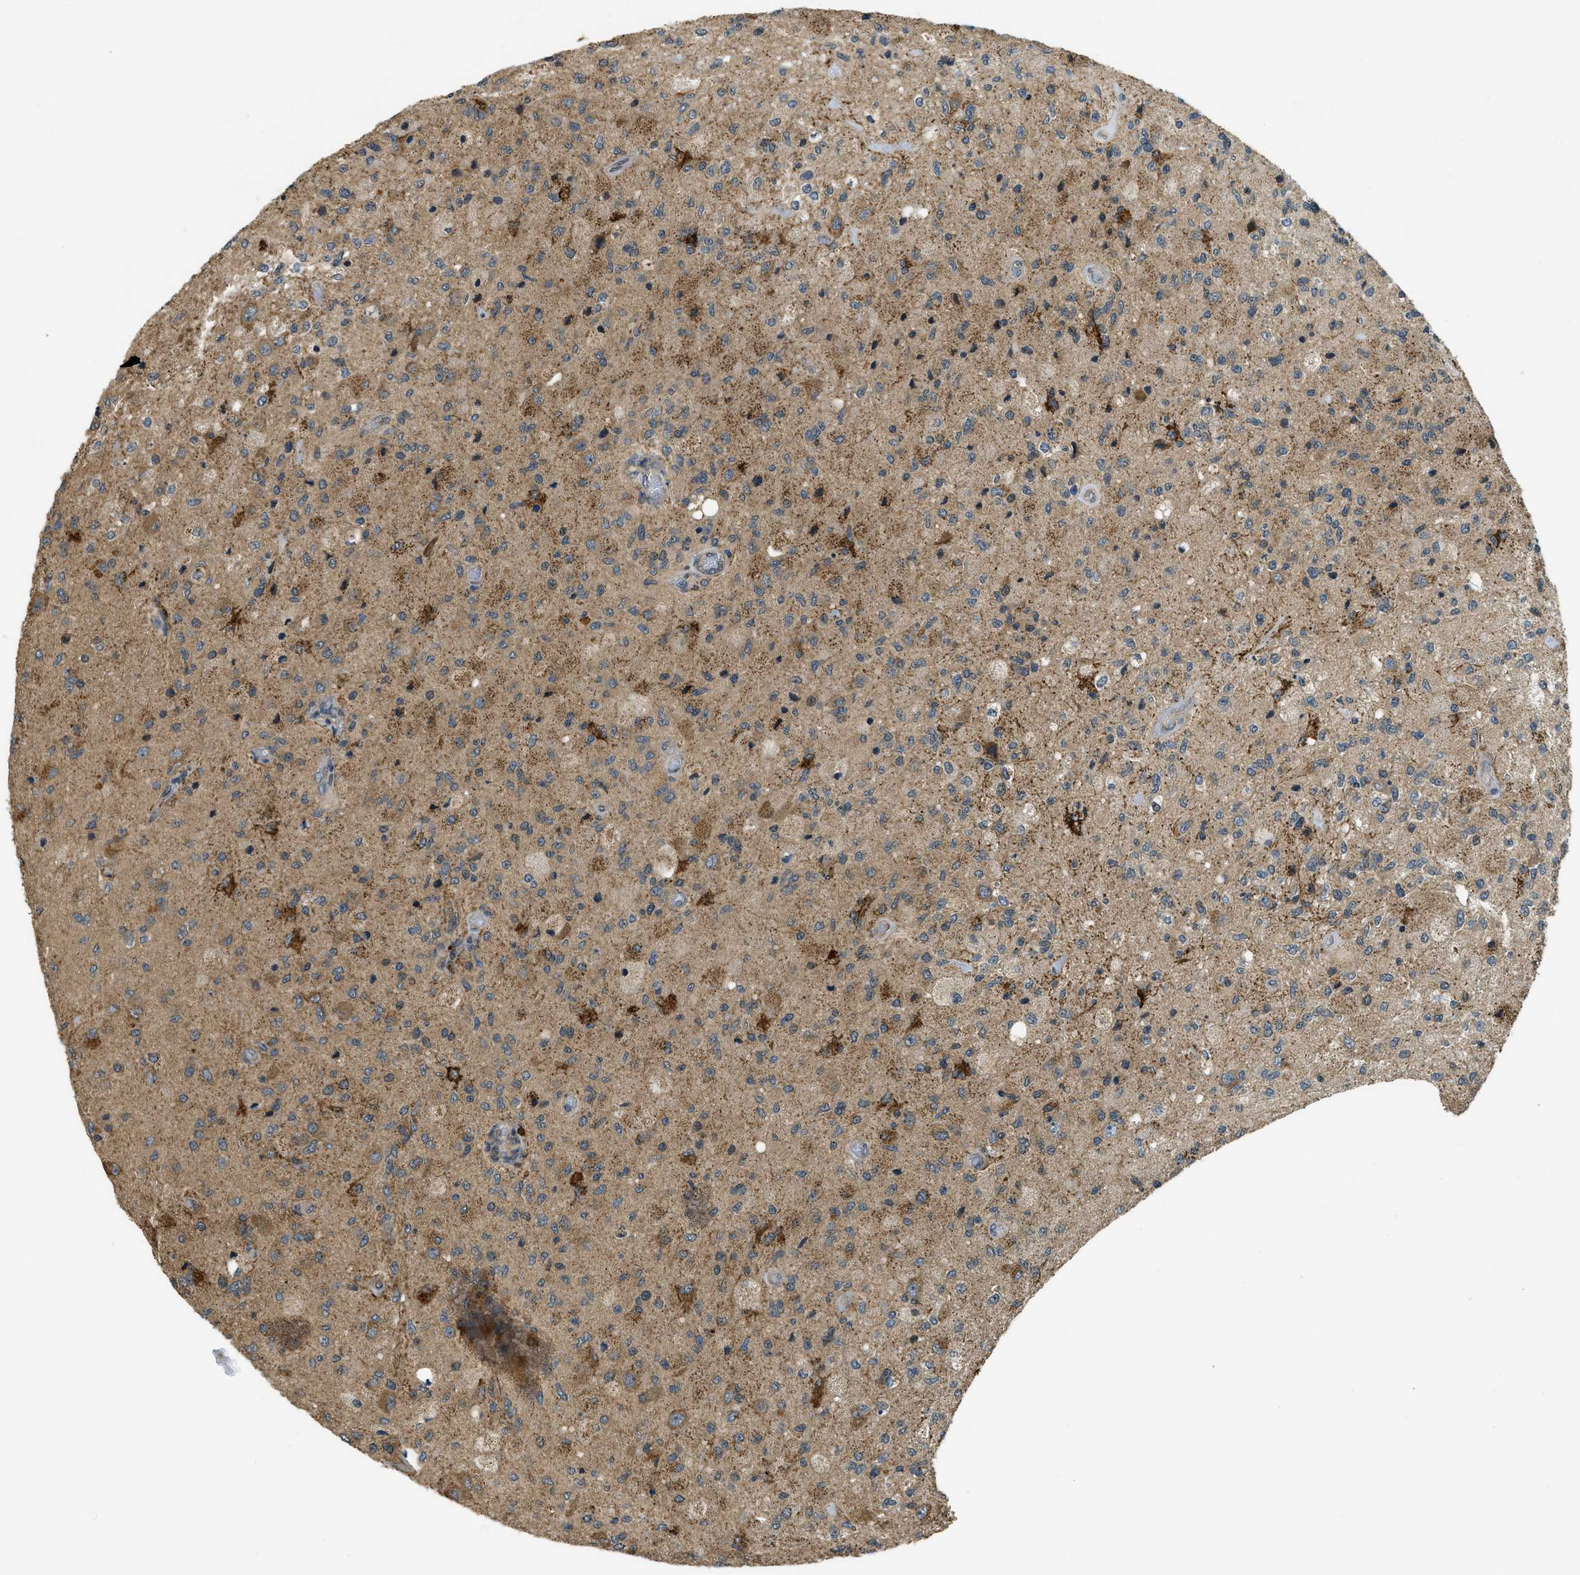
{"staining": {"intensity": "moderate", "quantity": "25%-75%", "location": "cytoplasmic/membranous"}, "tissue": "glioma", "cell_type": "Tumor cells", "image_type": "cancer", "snomed": [{"axis": "morphology", "description": "Normal tissue, NOS"}, {"axis": "morphology", "description": "Glioma, malignant, High grade"}, {"axis": "topography", "description": "Cerebral cortex"}], "caption": "A micrograph of glioma stained for a protein exhibits moderate cytoplasmic/membranous brown staining in tumor cells. The staining was performed using DAB (3,3'-diaminobenzidine) to visualize the protein expression in brown, while the nuclei were stained in blue with hematoxylin (Magnification: 20x).", "gene": "CDKN2C", "patient": {"sex": "male", "age": 77}}